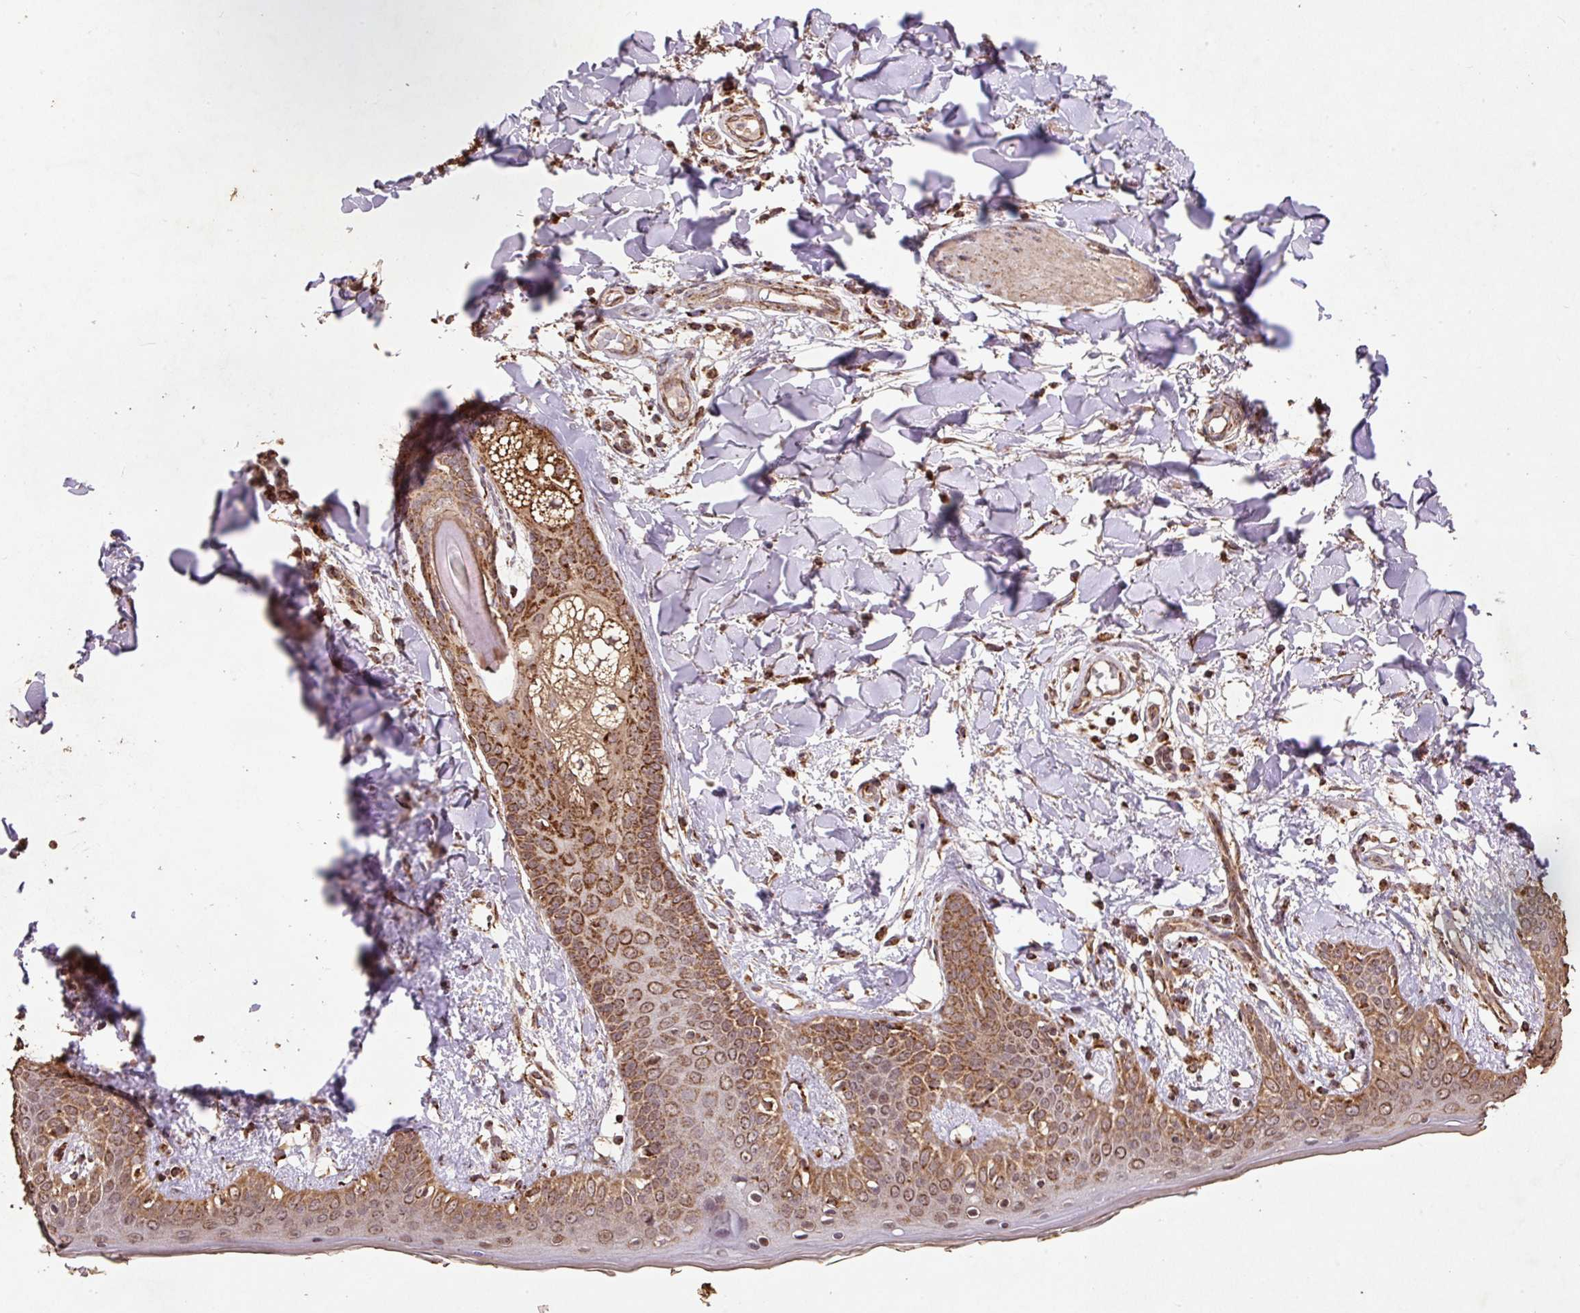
{"staining": {"intensity": "strong", "quantity": "25%-75%", "location": "cytoplasmic/membranous,nuclear"}, "tissue": "skin", "cell_type": "Fibroblasts", "image_type": "normal", "snomed": [{"axis": "morphology", "description": "Normal tissue, NOS"}, {"axis": "topography", "description": "Skin"}], "caption": "The micrograph exhibits staining of benign skin, revealing strong cytoplasmic/membranous,nuclear protein positivity (brown color) within fibroblasts.", "gene": "ATP5F1A", "patient": {"sex": "female", "age": 34}}